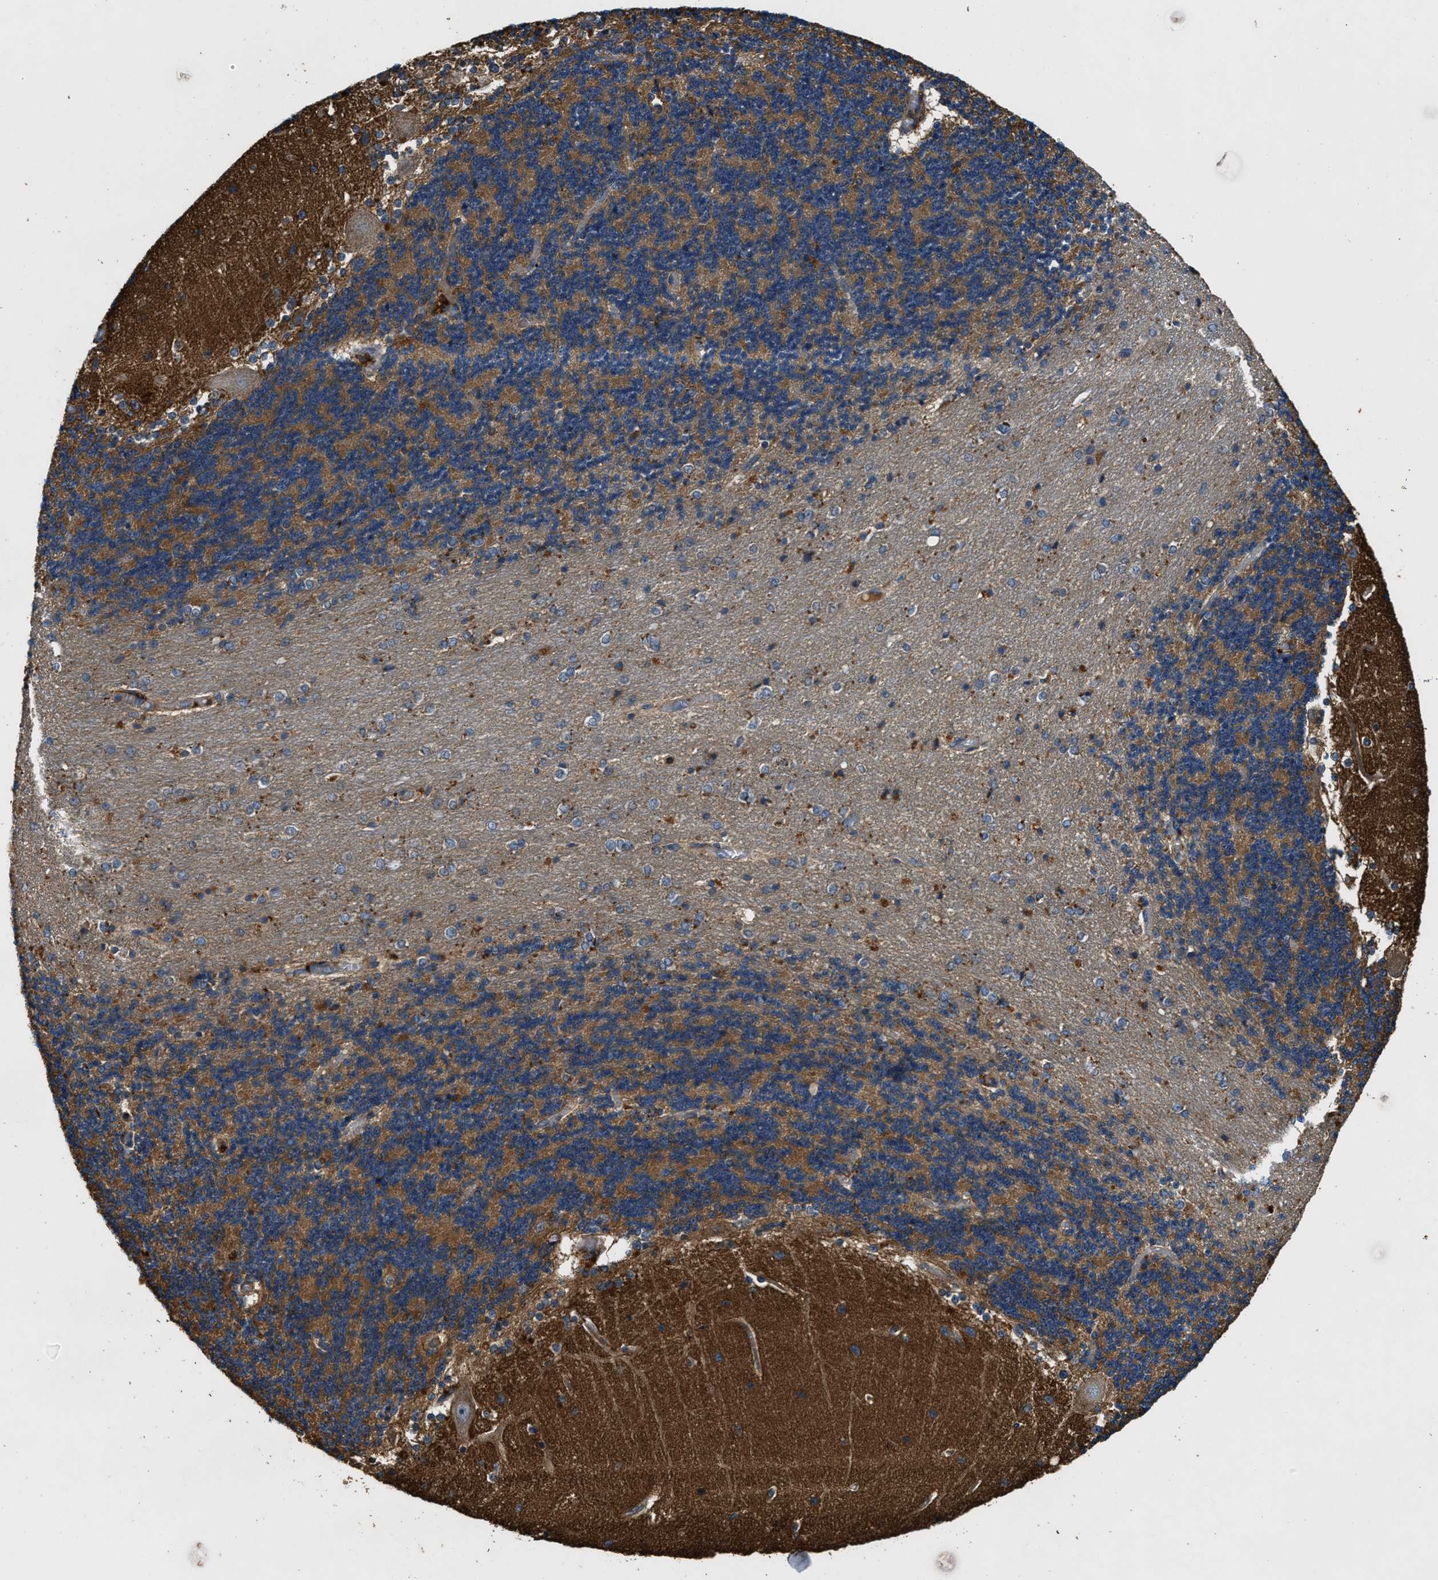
{"staining": {"intensity": "moderate", "quantity": "25%-75%", "location": "cytoplasmic/membranous"}, "tissue": "cerebellum", "cell_type": "Cells in granular layer", "image_type": "normal", "snomed": [{"axis": "morphology", "description": "Normal tissue, NOS"}, {"axis": "topography", "description": "Cerebellum"}], "caption": "Approximately 25%-75% of cells in granular layer in unremarkable human cerebellum demonstrate moderate cytoplasmic/membranous protein staining as visualized by brown immunohistochemical staining.", "gene": "BLOC1S1", "patient": {"sex": "female", "age": 54}}